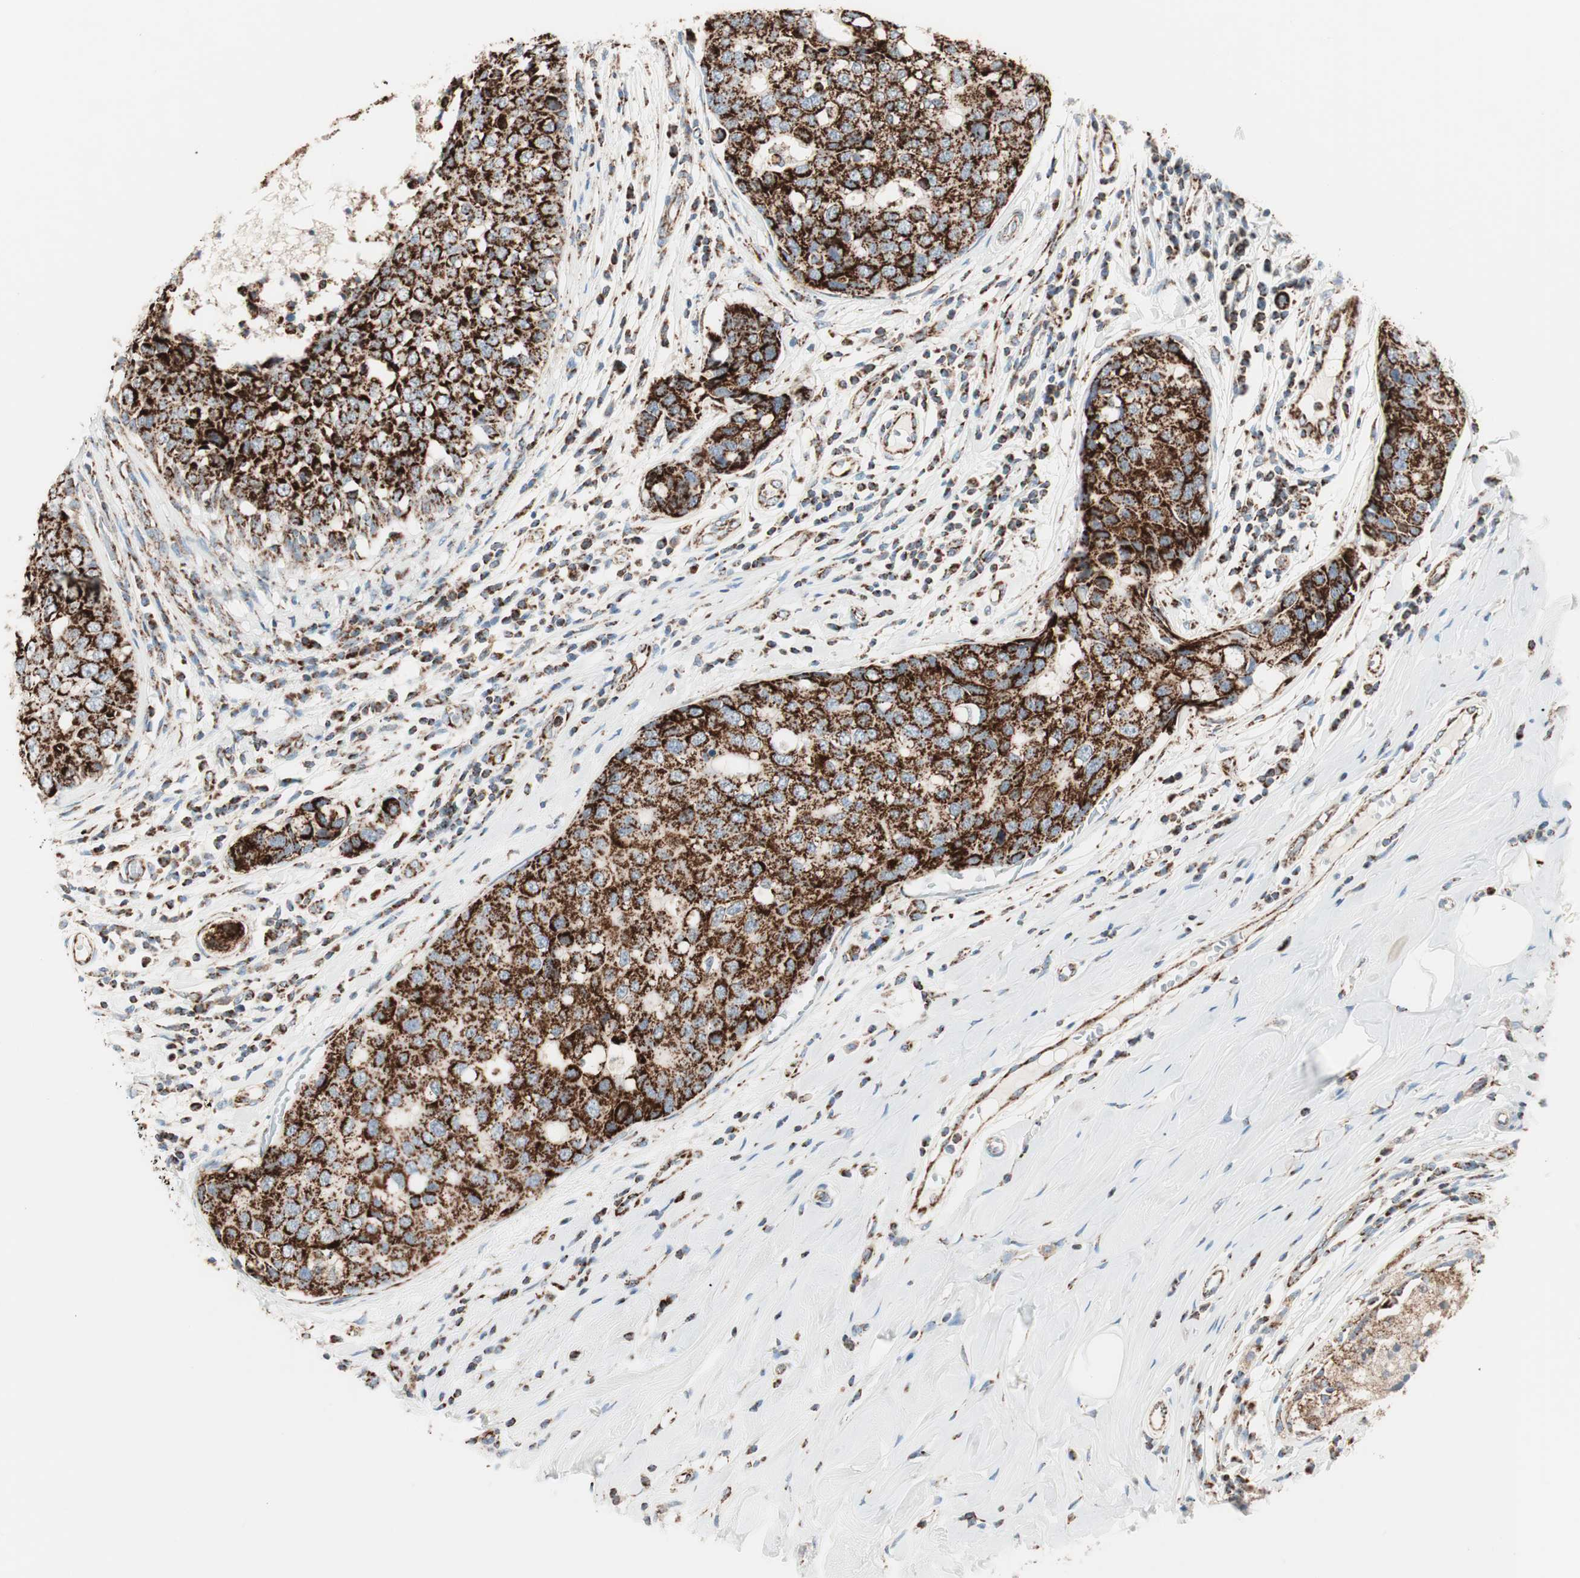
{"staining": {"intensity": "strong", "quantity": ">75%", "location": "cytoplasmic/membranous"}, "tissue": "breast cancer", "cell_type": "Tumor cells", "image_type": "cancer", "snomed": [{"axis": "morphology", "description": "Duct carcinoma"}, {"axis": "topography", "description": "Breast"}], "caption": "Immunohistochemical staining of breast infiltrating ductal carcinoma displays high levels of strong cytoplasmic/membranous positivity in about >75% of tumor cells. The staining is performed using DAB brown chromogen to label protein expression. The nuclei are counter-stained blue using hematoxylin.", "gene": "TOMM20", "patient": {"sex": "female", "age": 27}}